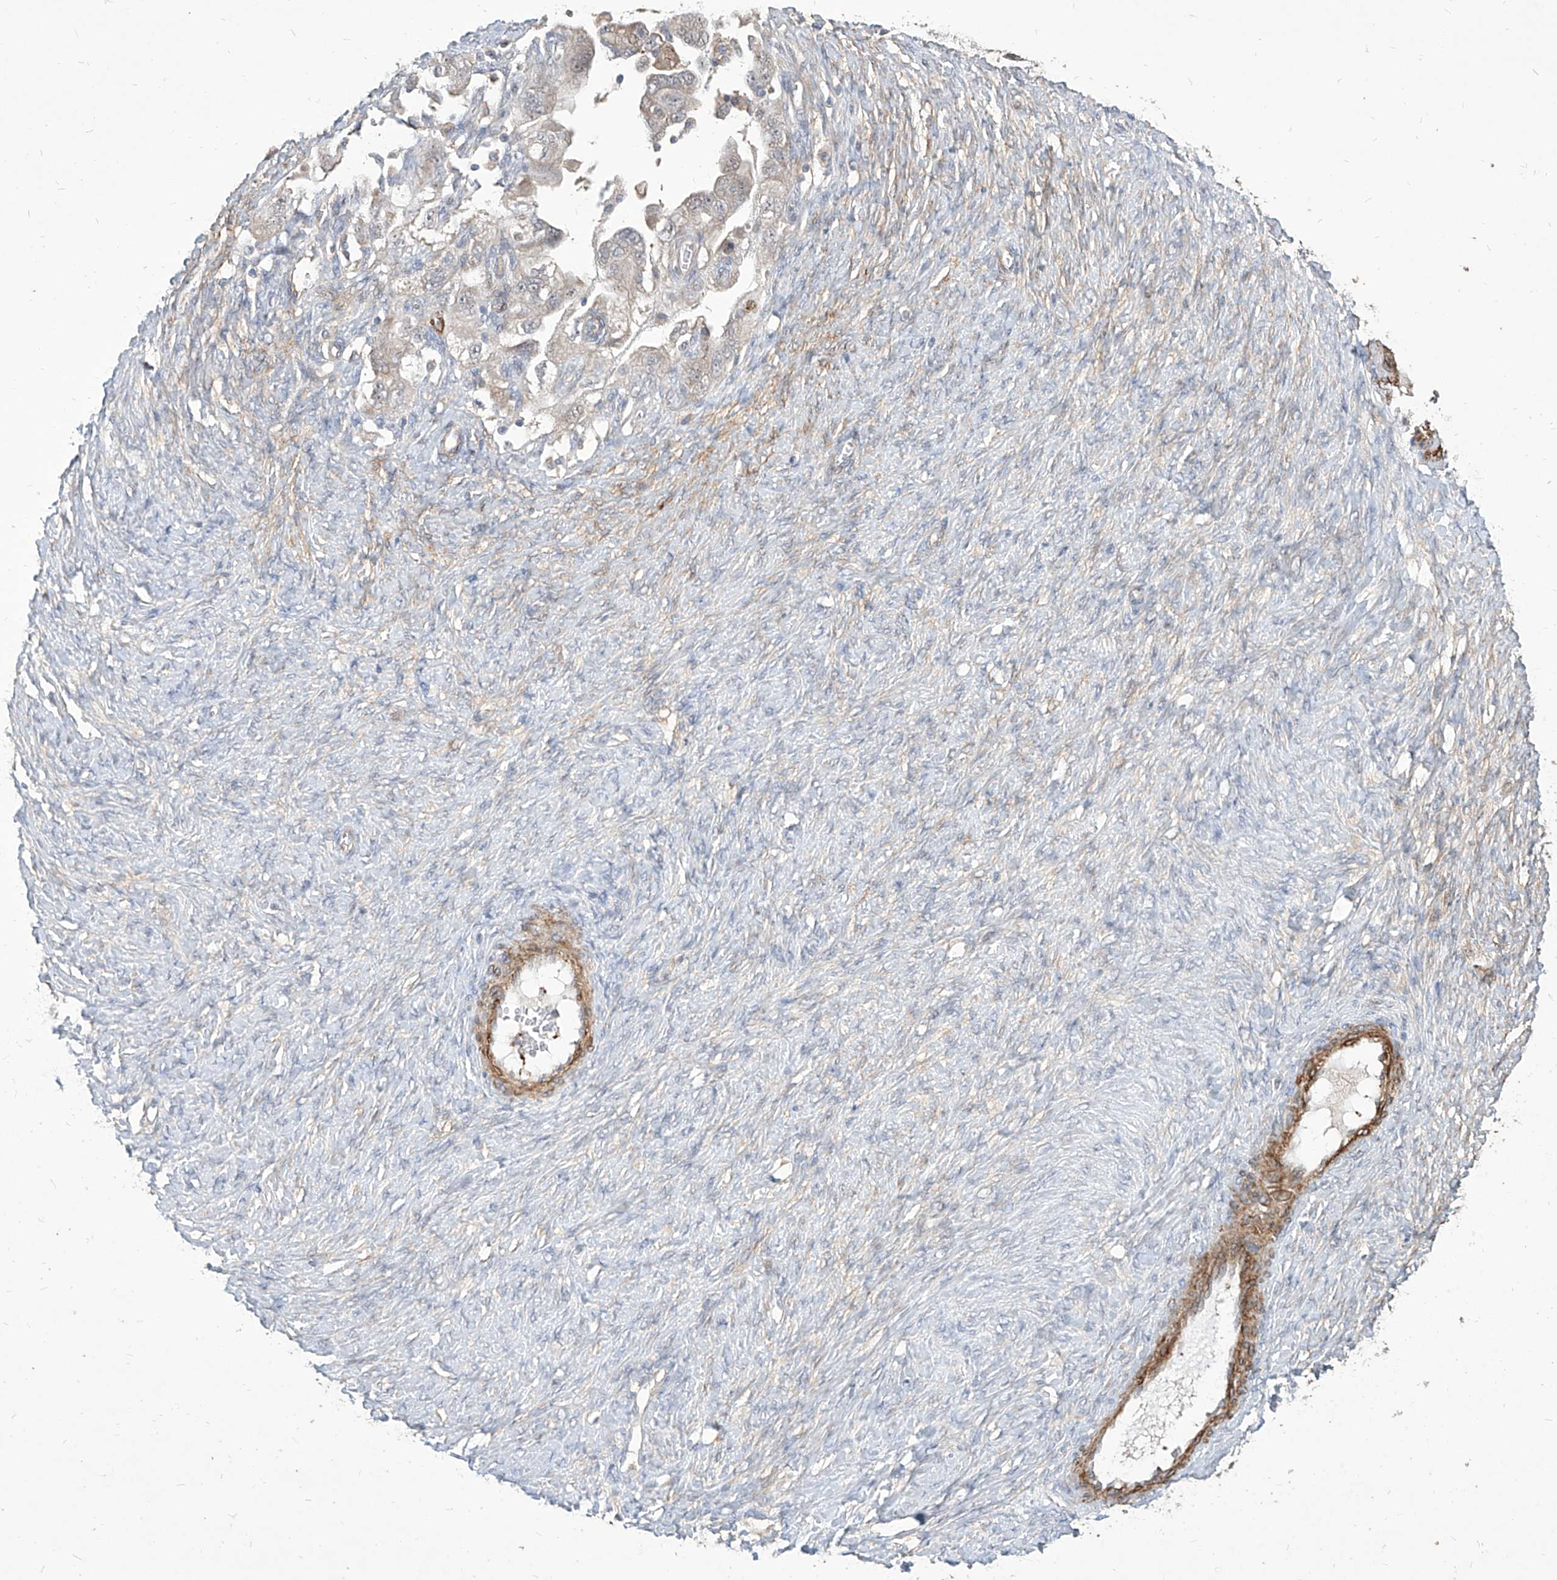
{"staining": {"intensity": "negative", "quantity": "none", "location": "none"}, "tissue": "ovarian cancer", "cell_type": "Tumor cells", "image_type": "cancer", "snomed": [{"axis": "morphology", "description": "Carcinoma, NOS"}, {"axis": "morphology", "description": "Cystadenocarcinoma, serous, NOS"}, {"axis": "topography", "description": "Ovary"}], "caption": "IHC image of human carcinoma (ovarian) stained for a protein (brown), which demonstrates no expression in tumor cells. (DAB IHC, high magnification).", "gene": "FAM83B", "patient": {"sex": "female", "age": 69}}